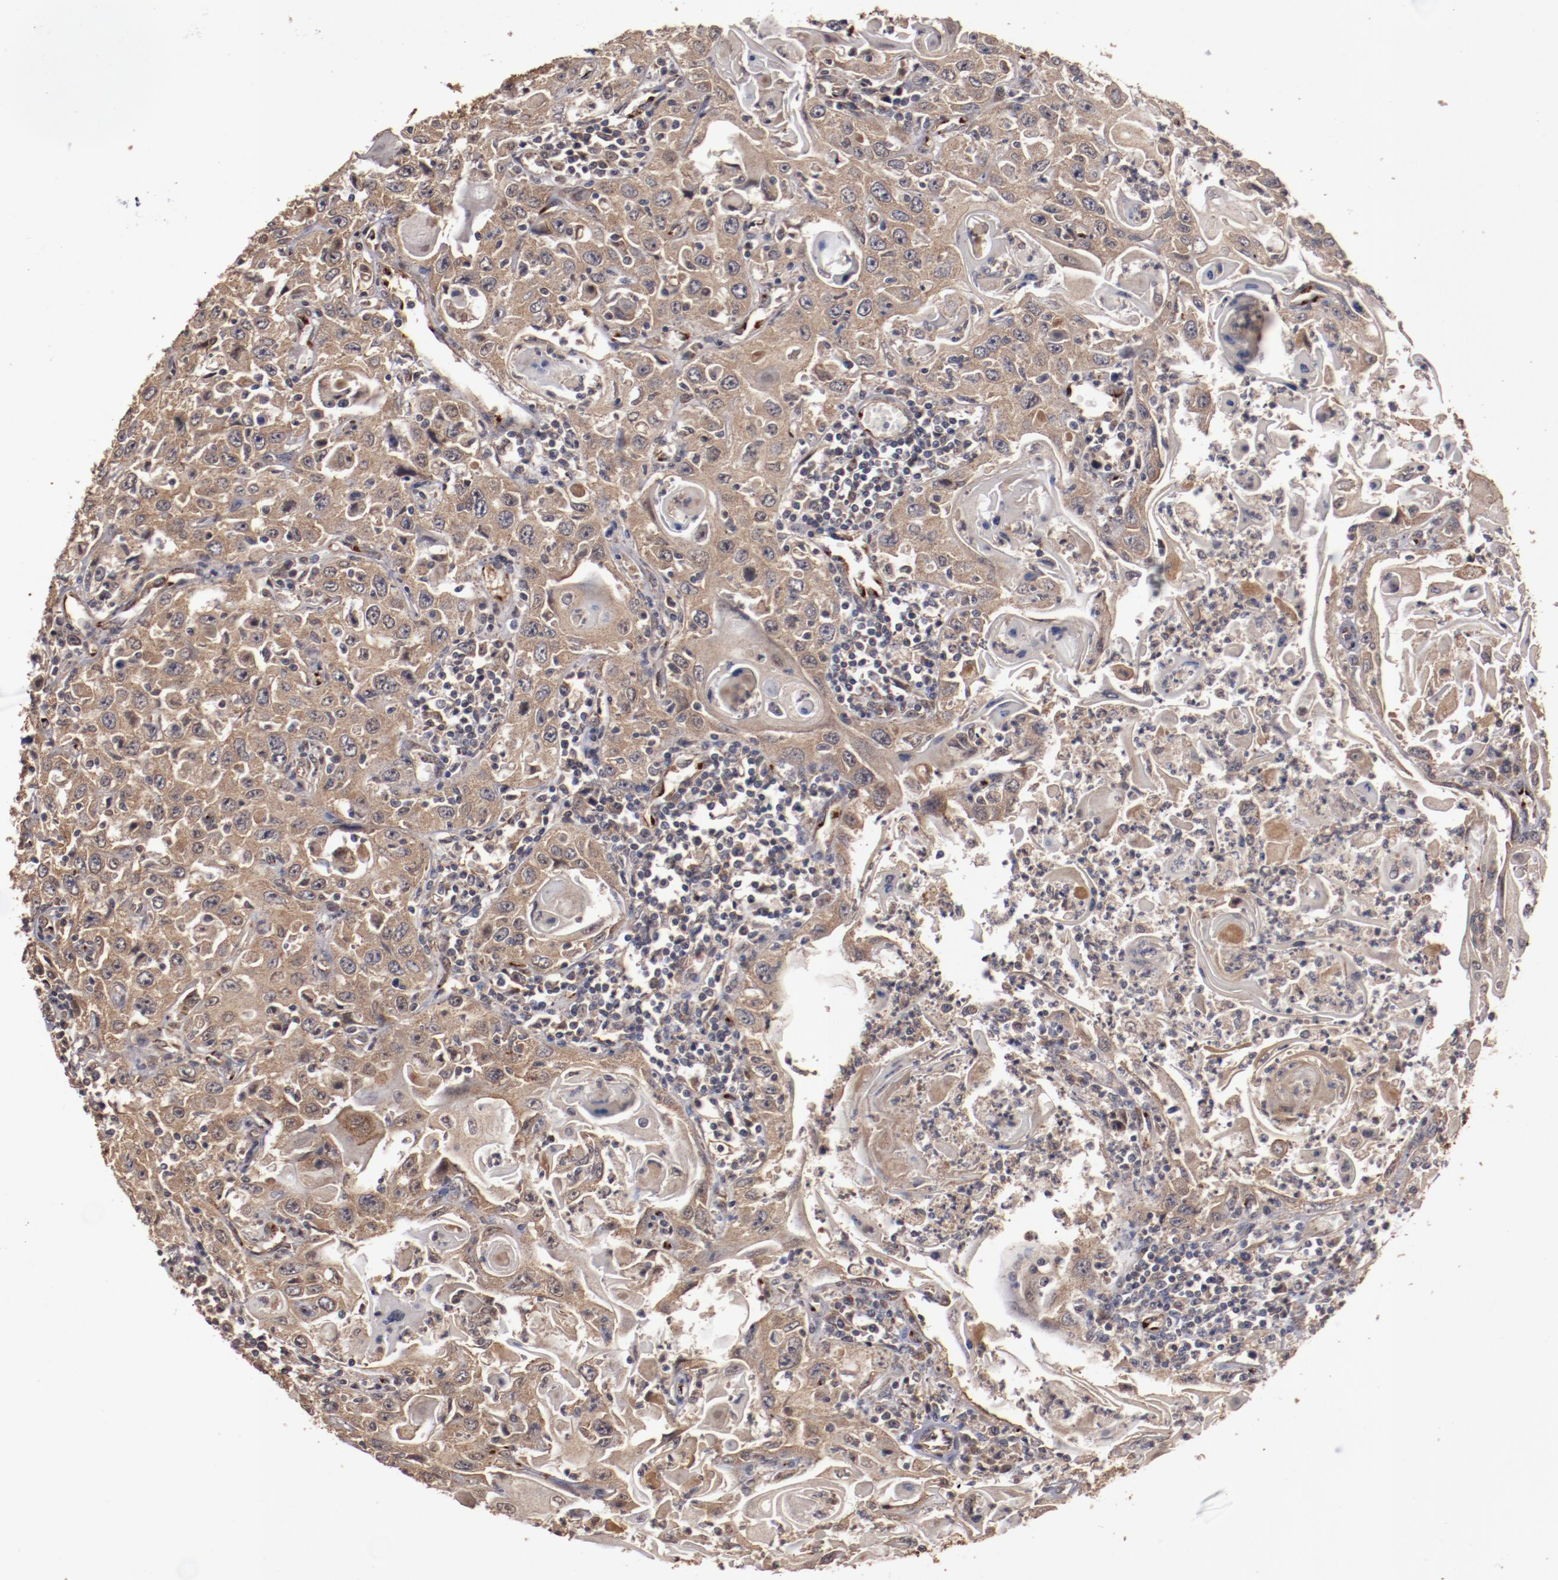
{"staining": {"intensity": "moderate", "quantity": ">75%", "location": "cytoplasmic/membranous"}, "tissue": "head and neck cancer", "cell_type": "Tumor cells", "image_type": "cancer", "snomed": [{"axis": "morphology", "description": "Squamous cell carcinoma, NOS"}, {"axis": "topography", "description": "Oral tissue"}, {"axis": "topography", "description": "Head-Neck"}], "caption": "The immunohistochemical stain highlights moderate cytoplasmic/membranous expression in tumor cells of squamous cell carcinoma (head and neck) tissue. (Brightfield microscopy of DAB IHC at high magnification).", "gene": "DIPK2B", "patient": {"sex": "female", "age": 76}}